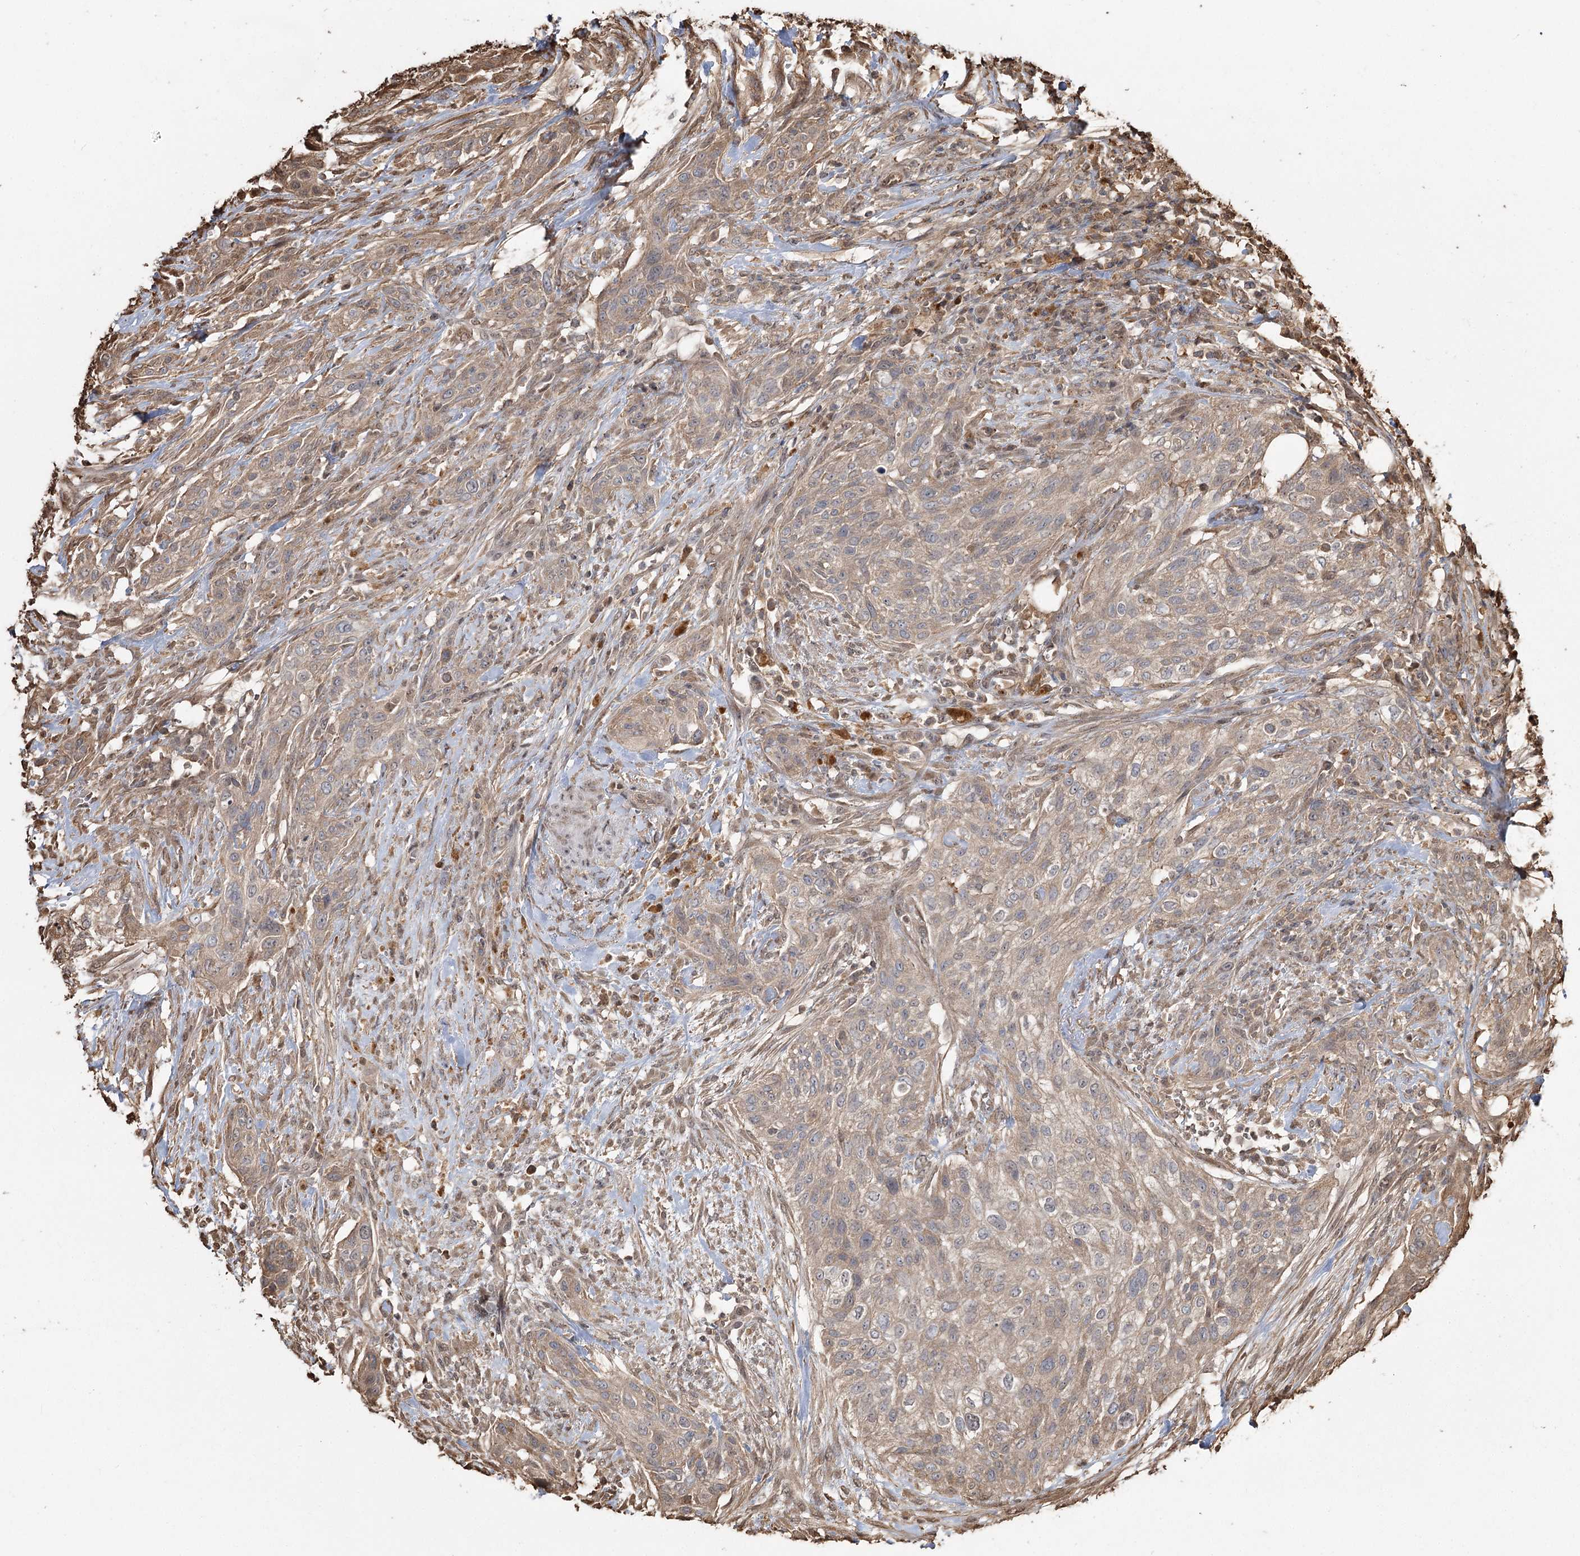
{"staining": {"intensity": "weak", "quantity": ">75%", "location": "cytoplasmic/membranous"}, "tissue": "urothelial cancer", "cell_type": "Tumor cells", "image_type": "cancer", "snomed": [{"axis": "morphology", "description": "Urothelial carcinoma, High grade"}, {"axis": "topography", "description": "Urinary bladder"}], "caption": "Protein expression analysis of human urothelial carcinoma (high-grade) reveals weak cytoplasmic/membranous positivity in approximately >75% of tumor cells.", "gene": "PLCH1", "patient": {"sex": "male", "age": 35}}